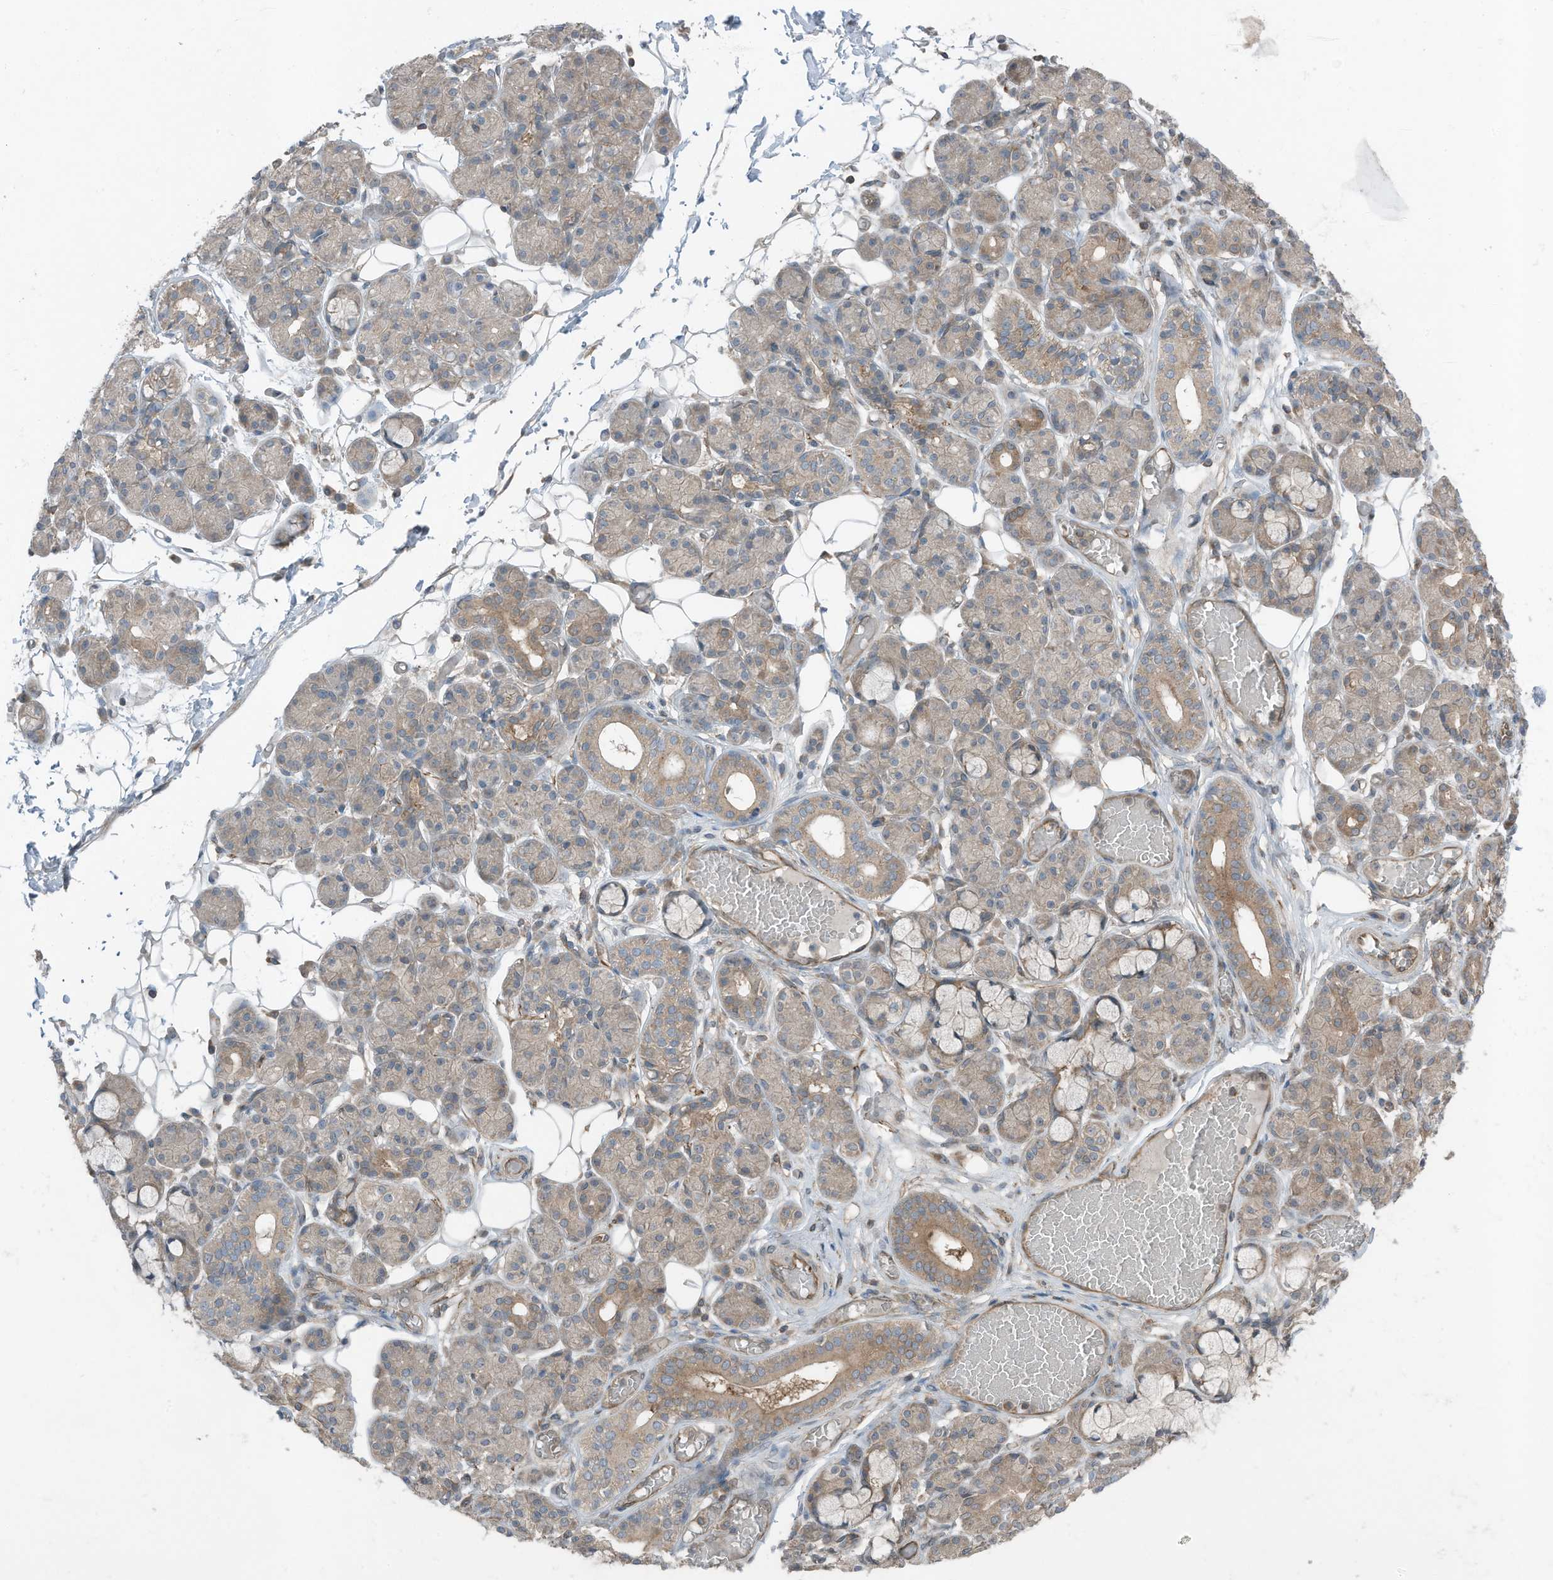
{"staining": {"intensity": "moderate", "quantity": "<25%", "location": "cytoplasmic/membranous"}, "tissue": "salivary gland", "cell_type": "Glandular cells", "image_type": "normal", "snomed": [{"axis": "morphology", "description": "Normal tissue, NOS"}, {"axis": "topography", "description": "Salivary gland"}], "caption": "DAB immunohistochemical staining of unremarkable salivary gland displays moderate cytoplasmic/membranous protein expression in about <25% of glandular cells. The protein is shown in brown color, while the nuclei are stained blue.", "gene": "TXNDC9", "patient": {"sex": "male", "age": 63}}